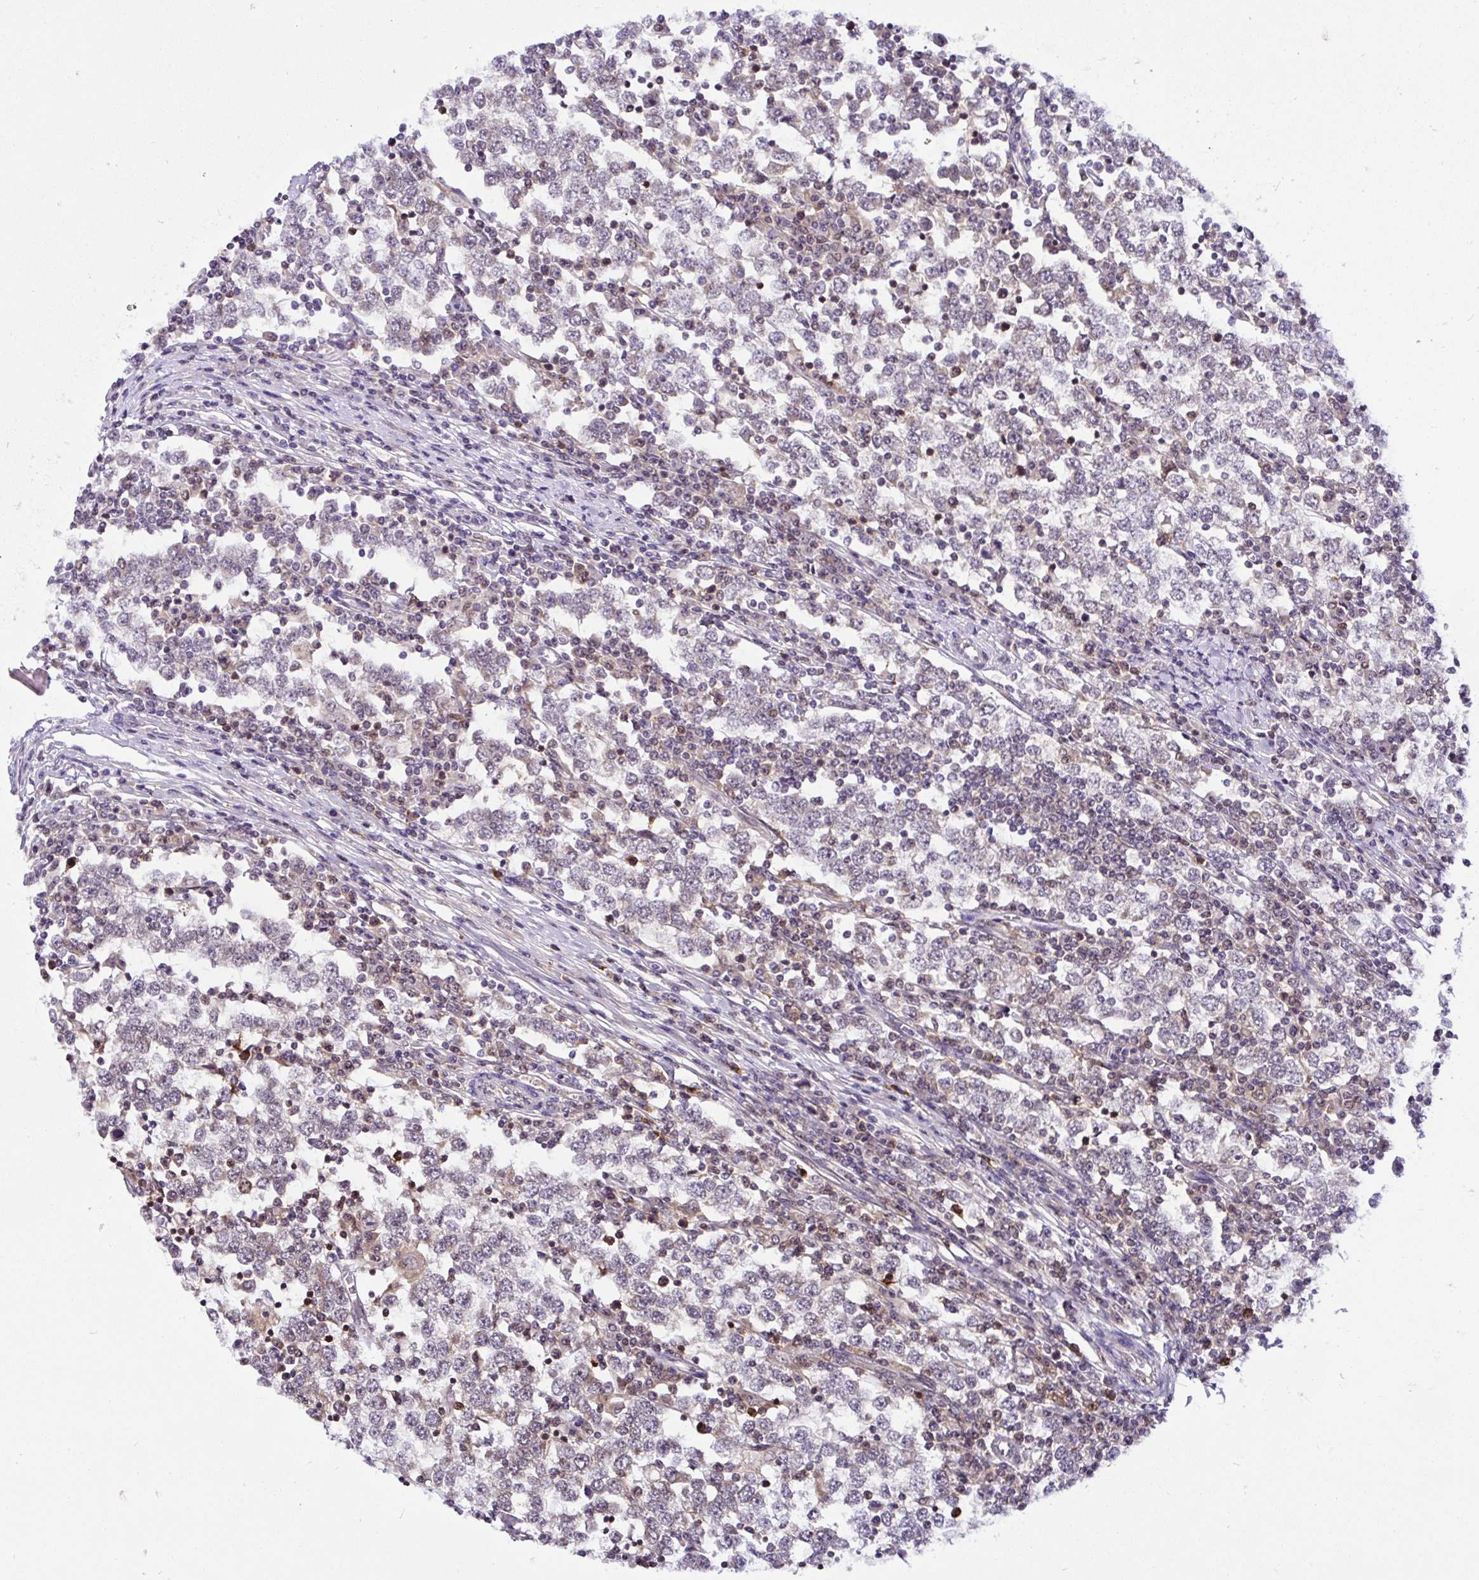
{"staining": {"intensity": "negative", "quantity": "none", "location": "none"}, "tissue": "testis cancer", "cell_type": "Tumor cells", "image_type": "cancer", "snomed": [{"axis": "morphology", "description": "Seminoma, NOS"}, {"axis": "topography", "description": "Testis"}], "caption": "High power microscopy photomicrograph of an immunohistochemistry (IHC) image of testis seminoma, revealing no significant positivity in tumor cells.", "gene": "PIN4", "patient": {"sex": "male", "age": 65}}